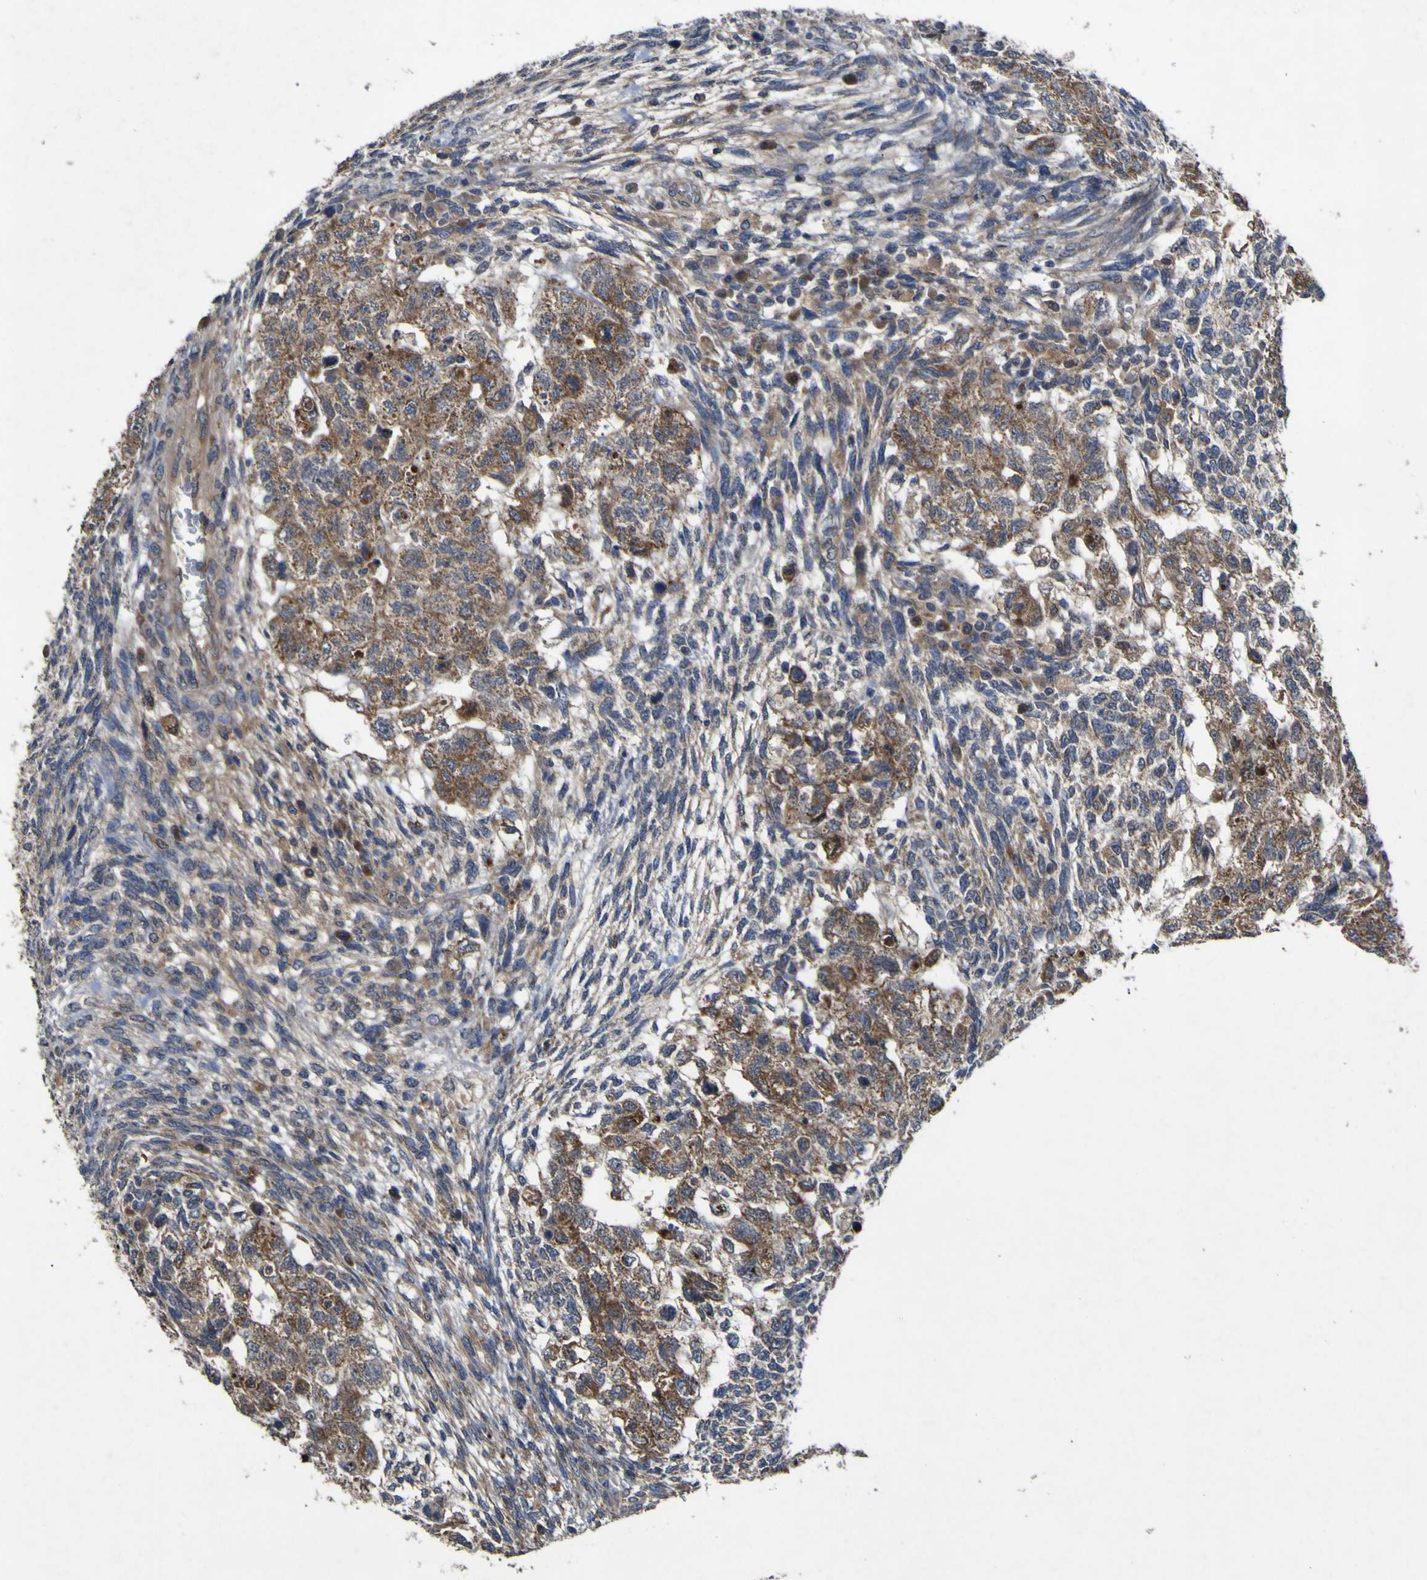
{"staining": {"intensity": "moderate", "quantity": ">75%", "location": "cytoplasmic/membranous"}, "tissue": "testis cancer", "cell_type": "Tumor cells", "image_type": "cancer", "snomed": [{"axis": "morphology", "description": "Normal tissue, NOS"}, {"axis": "morphology", "description": "Carcinoma, Embryonal, NOS"}, {"axis": "topography", "description": "Testis"}], "caption": "DAB (3,3'-diaminobenzidine) immunohistochemical staining of human embryonal carcinoma (testis) exhibits moderate cytoplasmic/membranous protein staining in approximately >75% of tumor cells.", "gene": "IRAK2", "patient": {"sex": "male", "age": 36}}